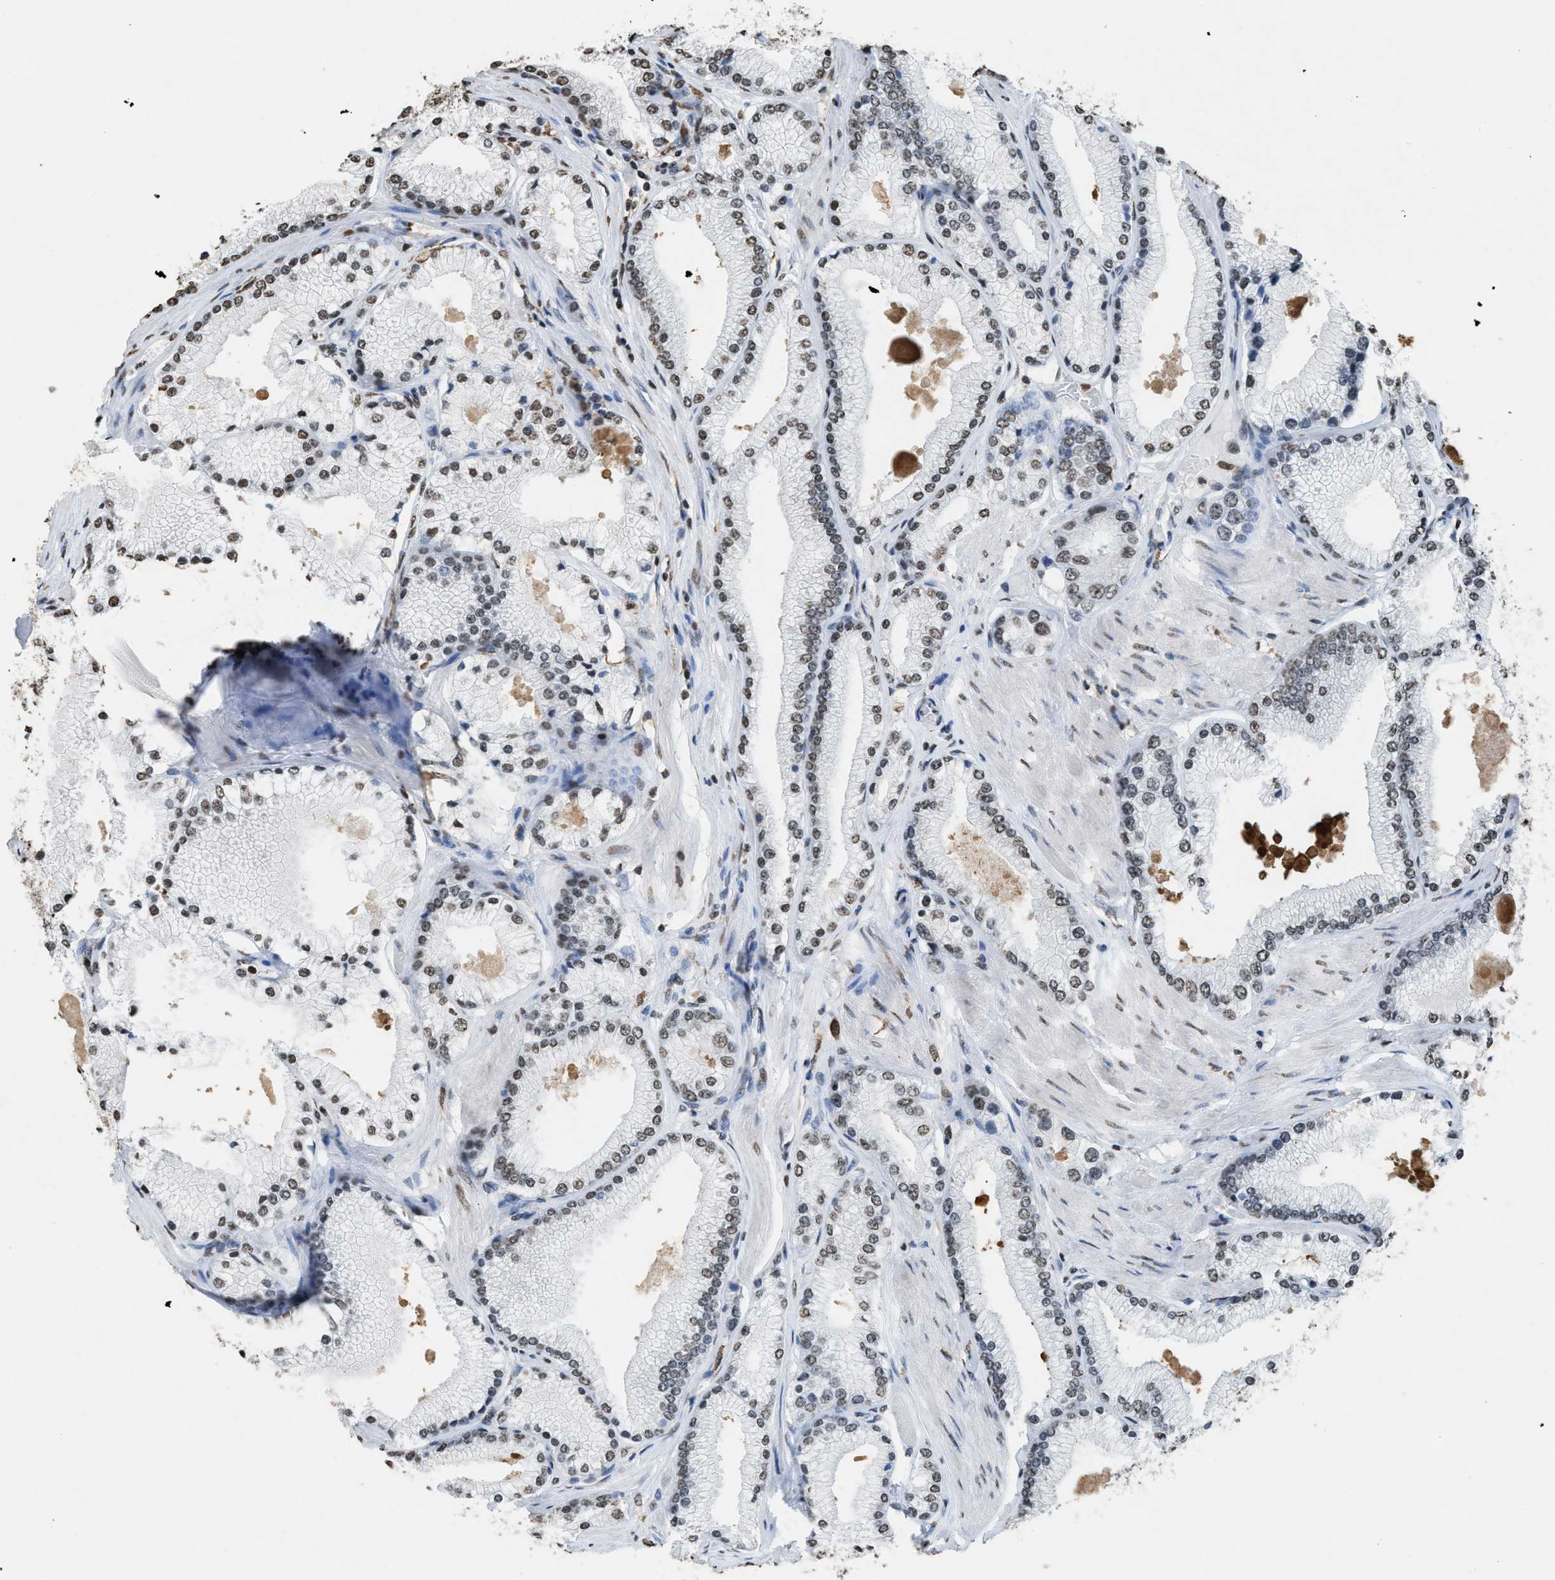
{"staining": {"intensity": "moderate", "quantity": "25%-75%", "location": "nuclear"}, "tissue": "prostate cancer", "cell_type": "Tumor cells", "image_type": "cancer", "snomed": [{"axis": "morphology", "description": "Adenocarcinoma, High grade"}, {"axis": "topography", "description": "Prostate"}], "caption": "Approximately 25%-75% of tumor cells in human prostate cancer show moderate nuclear protein positivity as visualized by brown immunohistochemical staining.", "gene": "NUP88", "patient": {"sex": "male", "age": 50}}